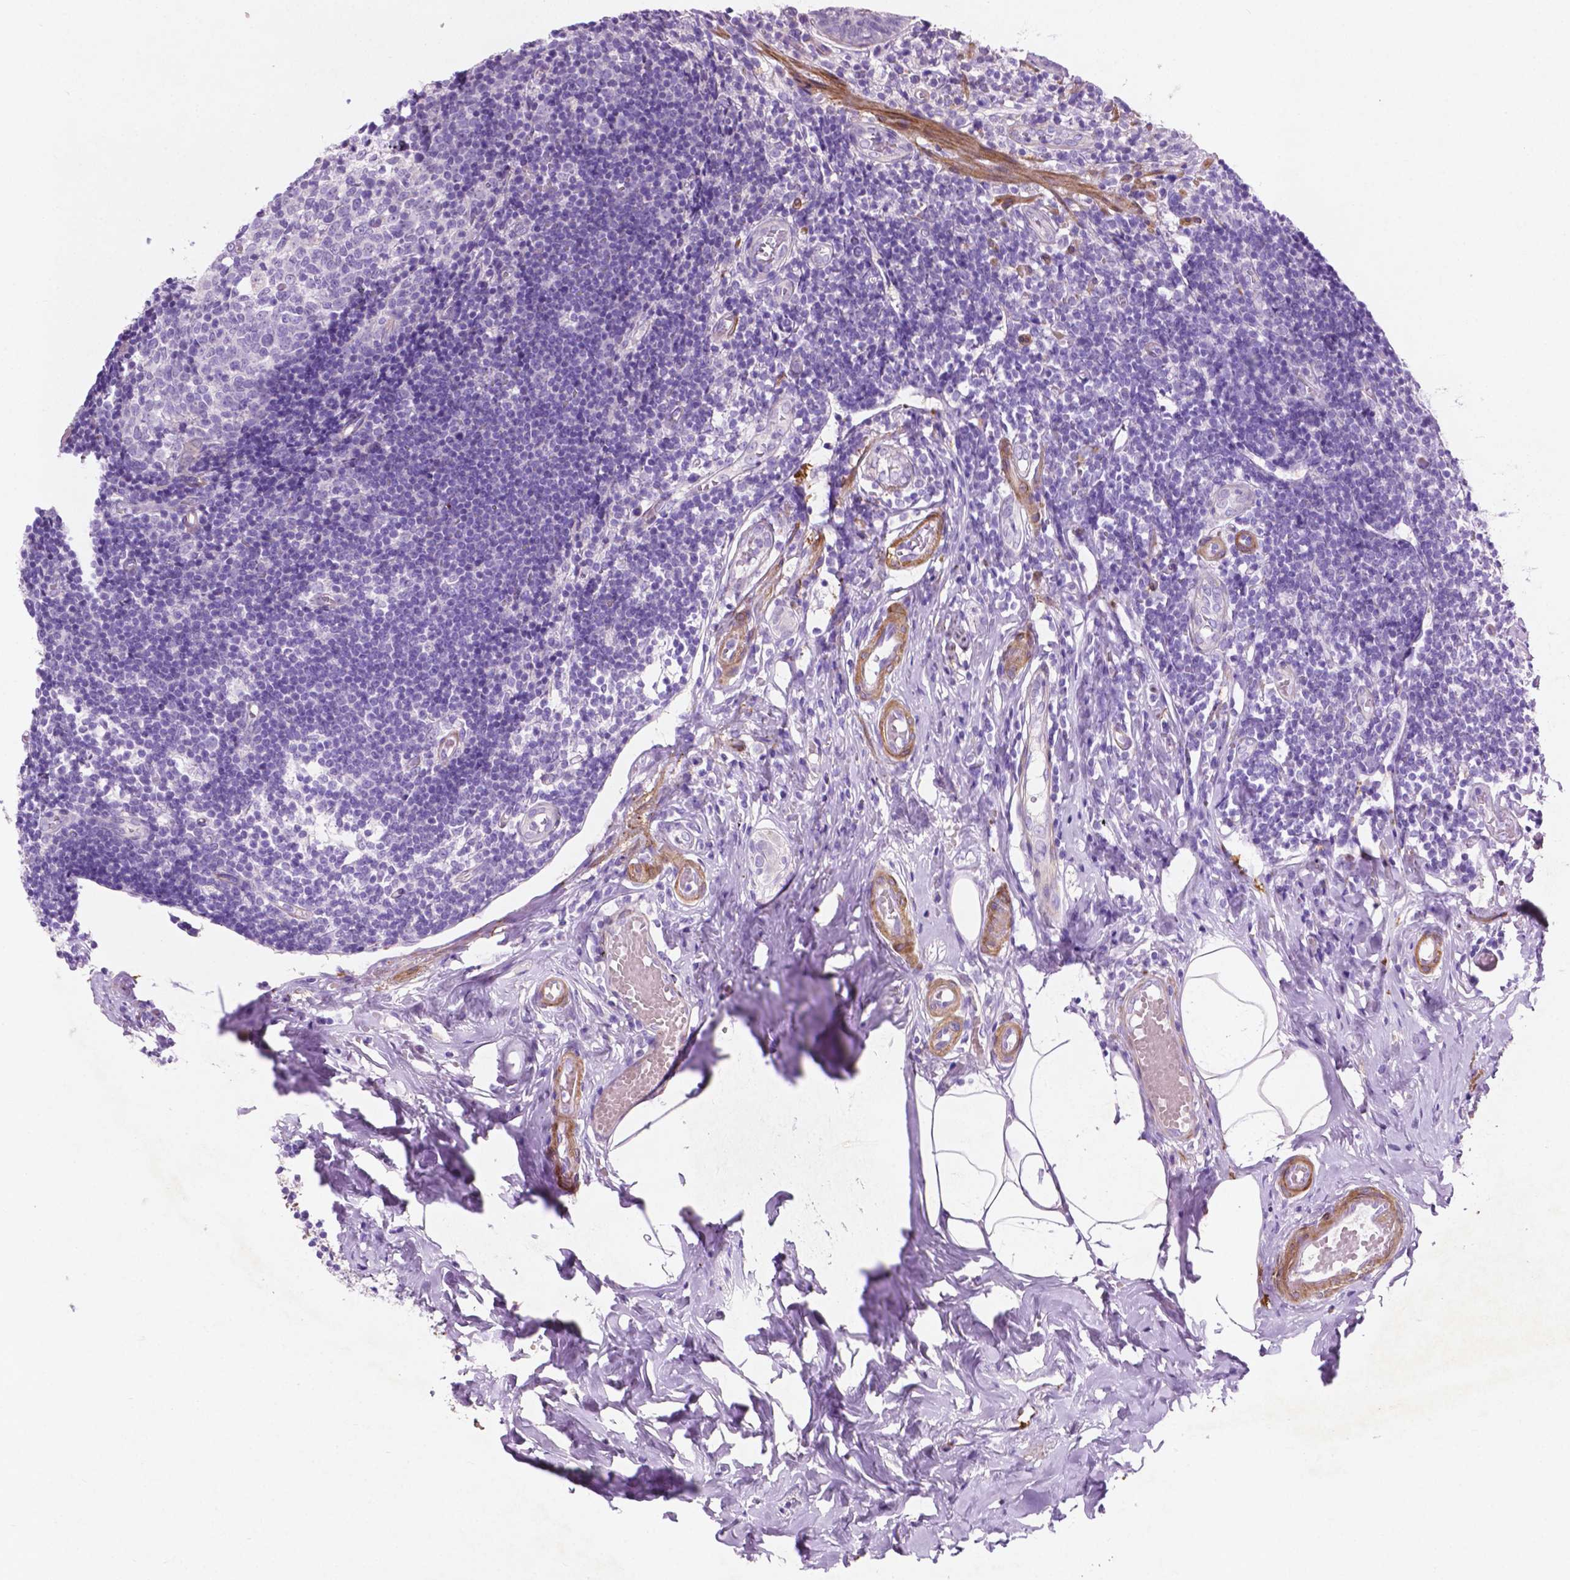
{"staining": {"intensity": "negative", "quantity": "none", "location": "none"}, "tissue": "appendix", "cell_type": "Glandular cells", "image_type": "normal", "snomed": [{"axis": "morphology", "description": "Normal tissue, NOS"}, {"axis": "topography", "description": "Appendix"}], "caption": "Normal appendix was stained to show a protein in brown. There is no significant positivity in glandular cells. The staining was performed using DAB to visualize the protein expression in brown, while the nuclei were stained in blue with hematoxylin (Magnification: 20x).", "gene": "ASPG", "patient": {"sex": "female", "age": 32}}